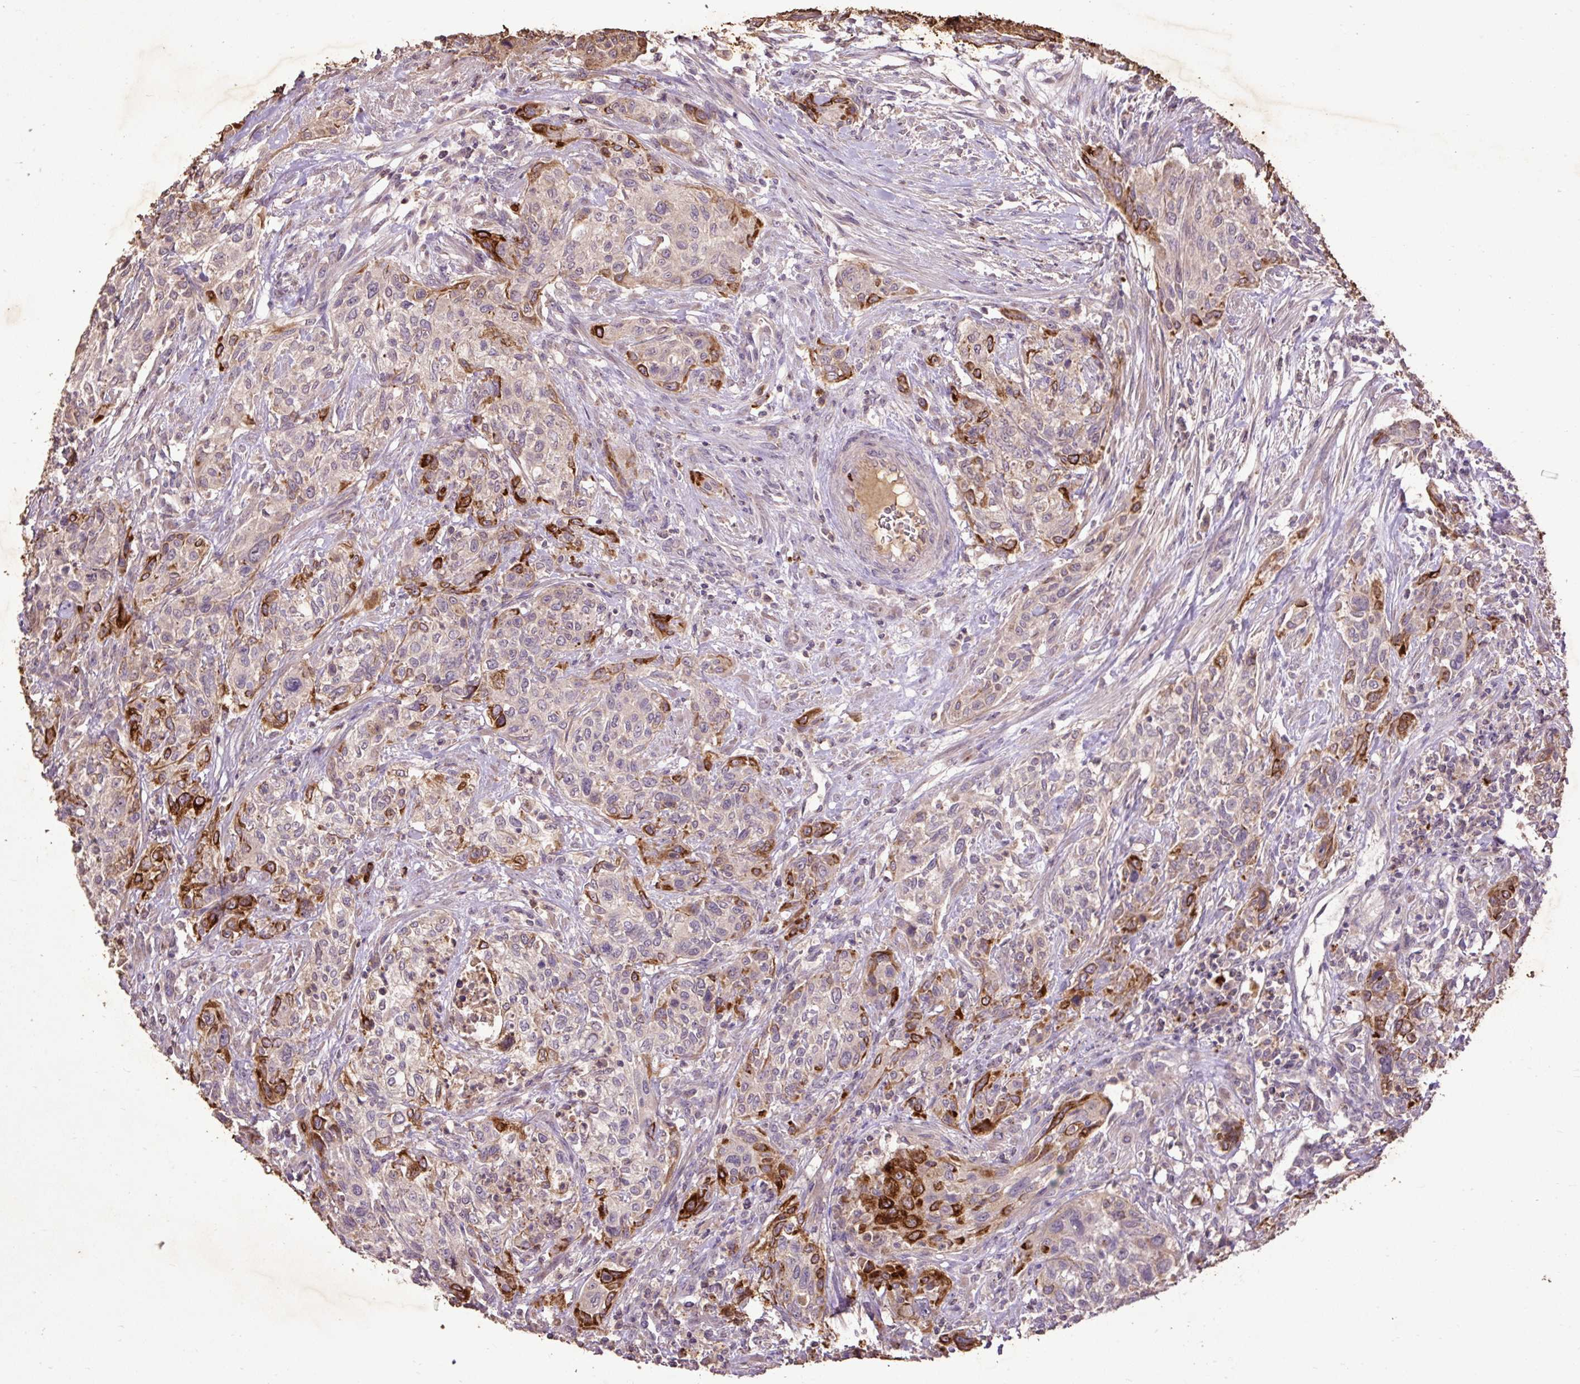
{"staining": {"intensity": "strong", "quantity": "<25%", "location": "cytoplasmic/membranous"}, "tissue": "urothelial cancer", "cell_type": "Tumor cells", "image_type": "cancer", "snomed": [{"axis": "morphology", "description": "Normal tissue, NOS"}, {"axis": "morphology", "description": "Urothelial carcinoma, NOS"}, {"axis": "topography", "description": "Urinary bladder"}, {"axis": "topography", "description": "Peripheral nerve tissue"}], "caption": "Urothelial cancer stained with DAB immunohistochemistry demonstrates medium levels of strong cytoplasmic/membranous staining in approximately <25% of tumor cells.", "gene": "LRTM2", "patient": {"sex": "male", "age": 35}}